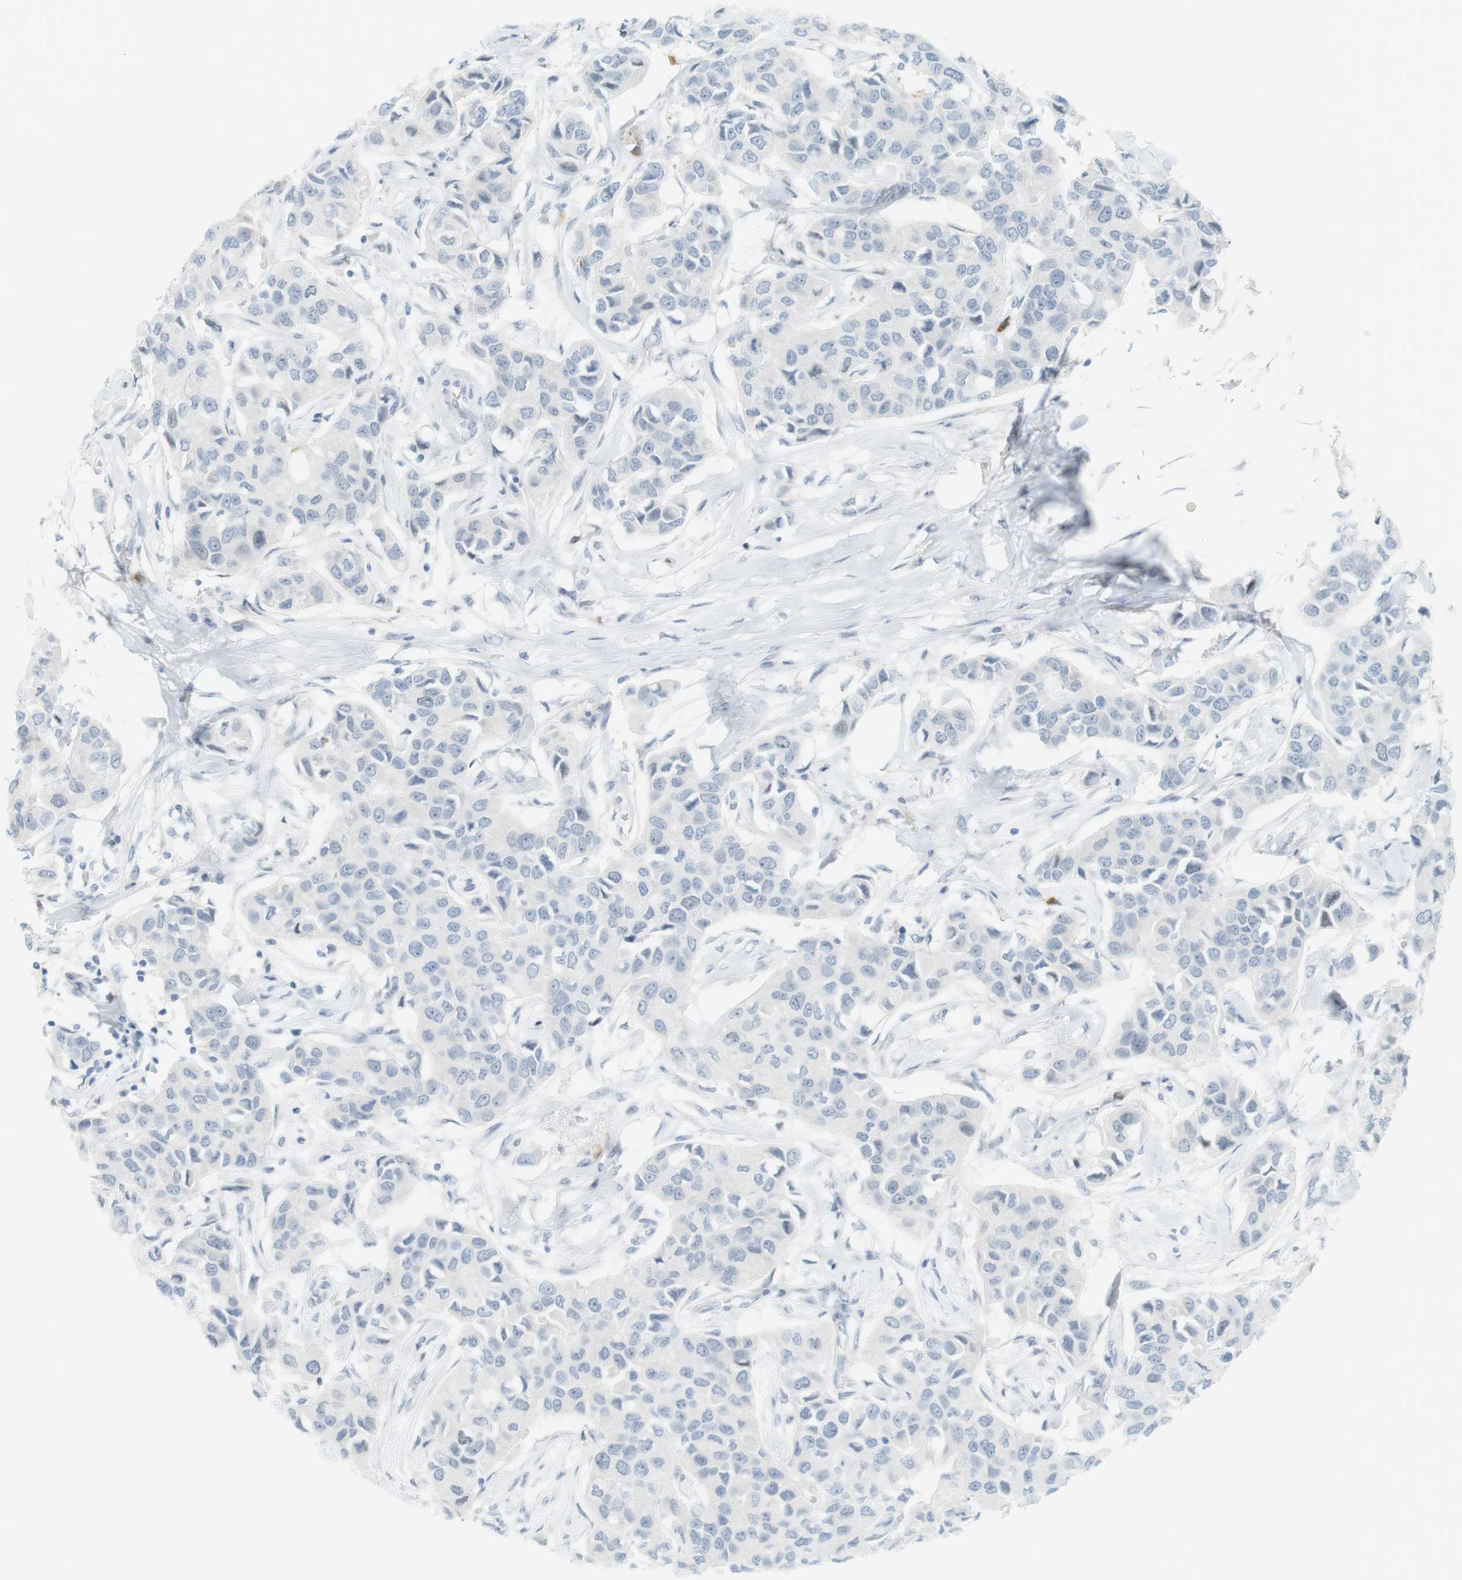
{"staining": {"intensity": "negative", "quantity": "none", "location": "none"}, "tissue": "breast cancer", "cell_type": "Tumor cells", "image_type": "cancer", "snomed": [{"axis": "morphology", "description": "Duct carcinoma"}, {"axis": "topography", "description": "Breast"}], "caption": "Immunohistochemistry histopathology image of human breast cancer (intraductal carcinoma) stained for a protein (brown), which shows no positivity in tumor cells.", "gene": "DMC1", "patient": {"sex": "female", "age": 80}}